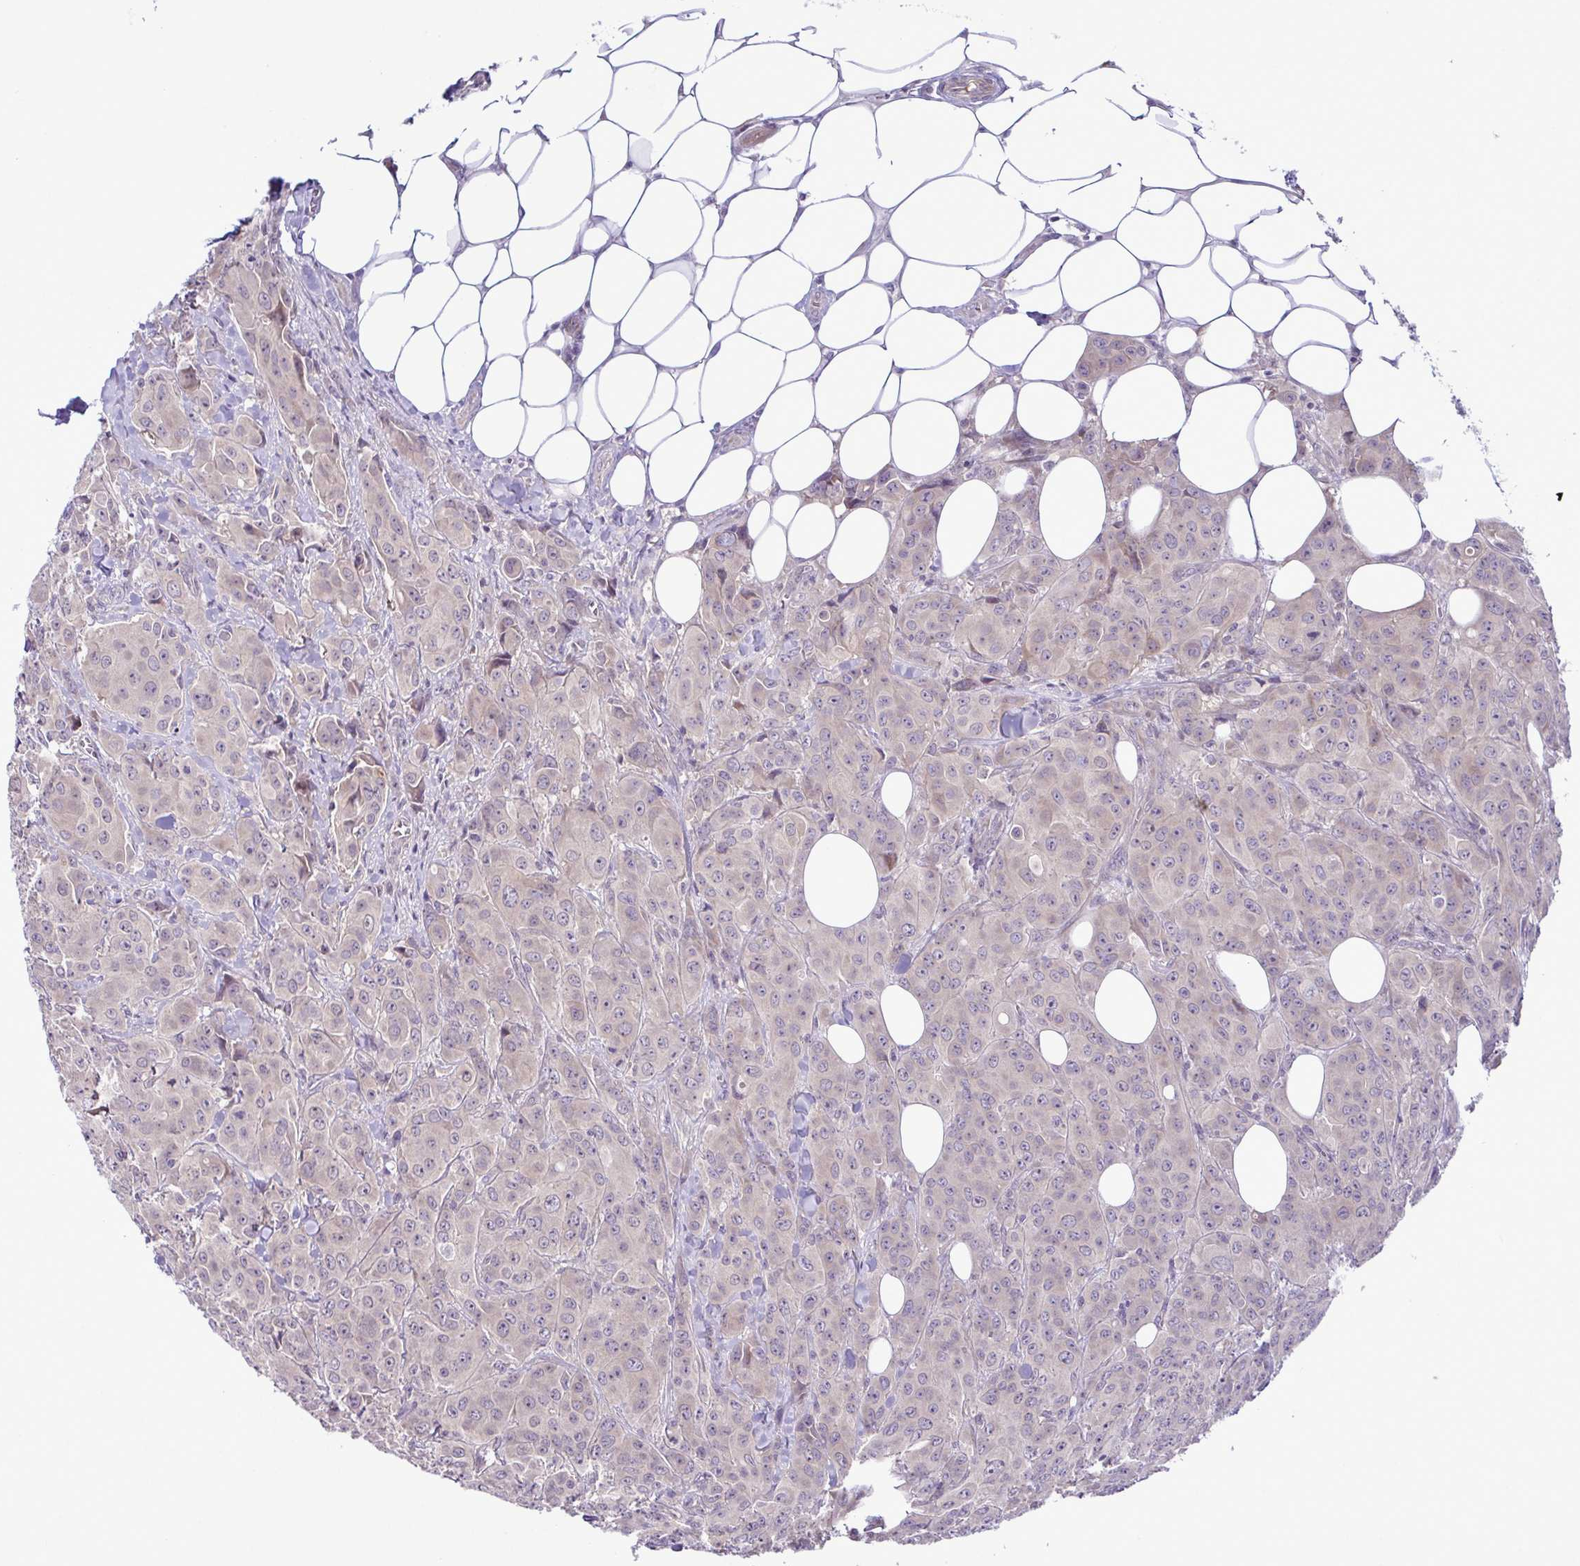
{"staining": {"intensity": "negative", "quantity": "none", "location": "none"}, "tissue": "breast cancer", "cell_type": "Tumor cells", "image_type": "cancer", "snomed": [{"axis": "morphology", "description": "Normal tissue, NOS"}, {"axis": "morphology", "description": "Duct carcinoma"}, {"axis": "topography", "description": "Breast"}], "caption": "IHC micrograph of neoplastic tissue: breast infiltrating ductal carcinoma stained with DAB exhibits no significant protein staining in tumor cells.", "gene": "SYNPO2L", "patient": {"sex": "female", "age": 43}}